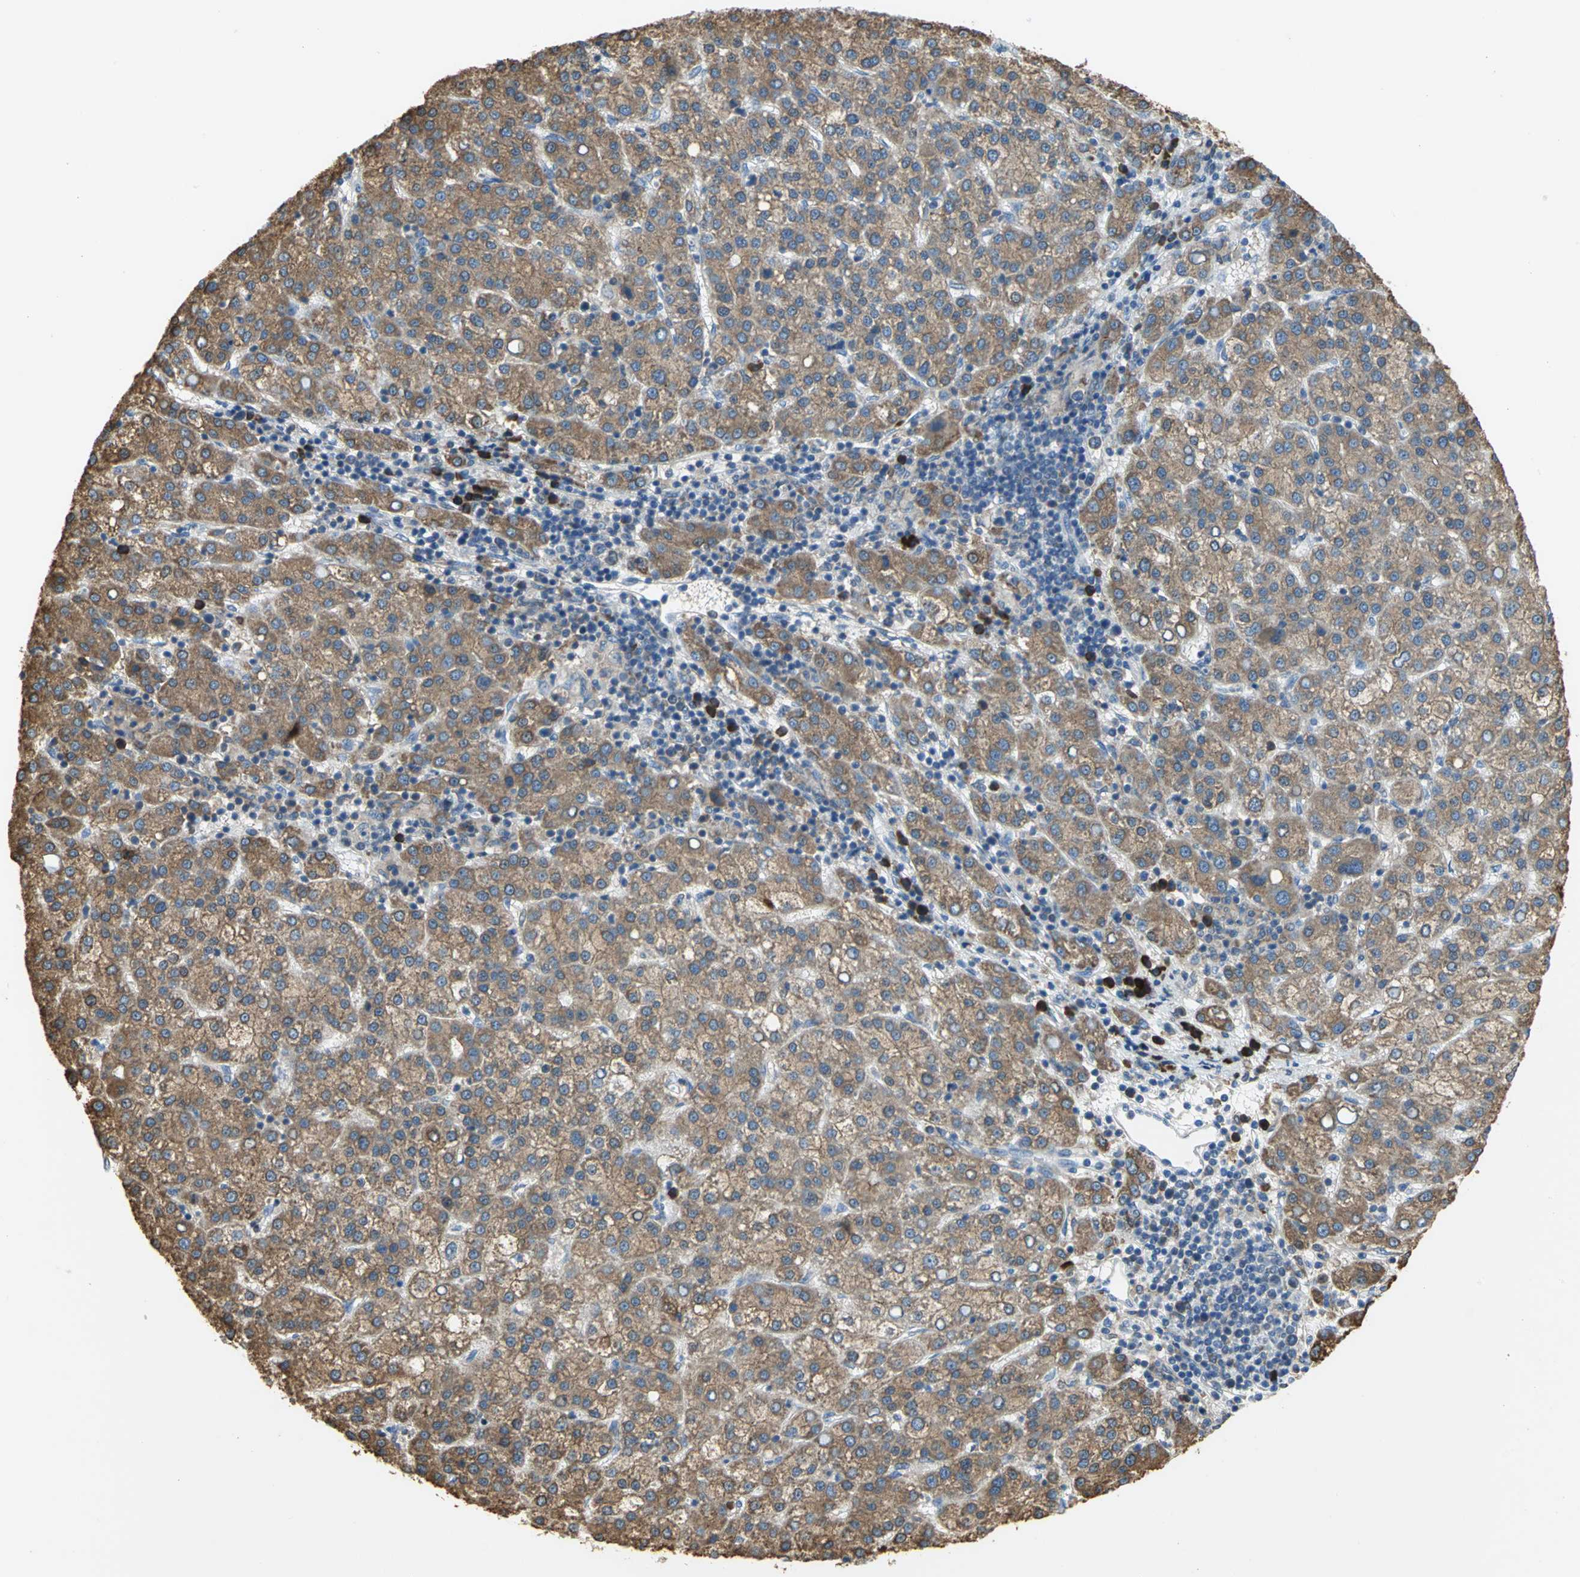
{"staining": {"intensity": "strong", "quantity": ">75%", "location": "cytoplasmic/membranous"}, "tissue": "liver cancer", "cell_type": "Tumor cells", "image_type": "cancer", "snomed": [{"axis": "morphology", "description": "Carcinoma, Hepatocellular, NOS"}, {"axis": "topography", "description": "Liver"}], "caption": "Hepatocellular carcinoma (liver) tissue displays strong cytoplasmic/membranous positivity in about >75% of tumor cells, visualized by immunohistochemistry.", "gene": "SDF2L1", "patient": {"sex": "female", "age": 58}}